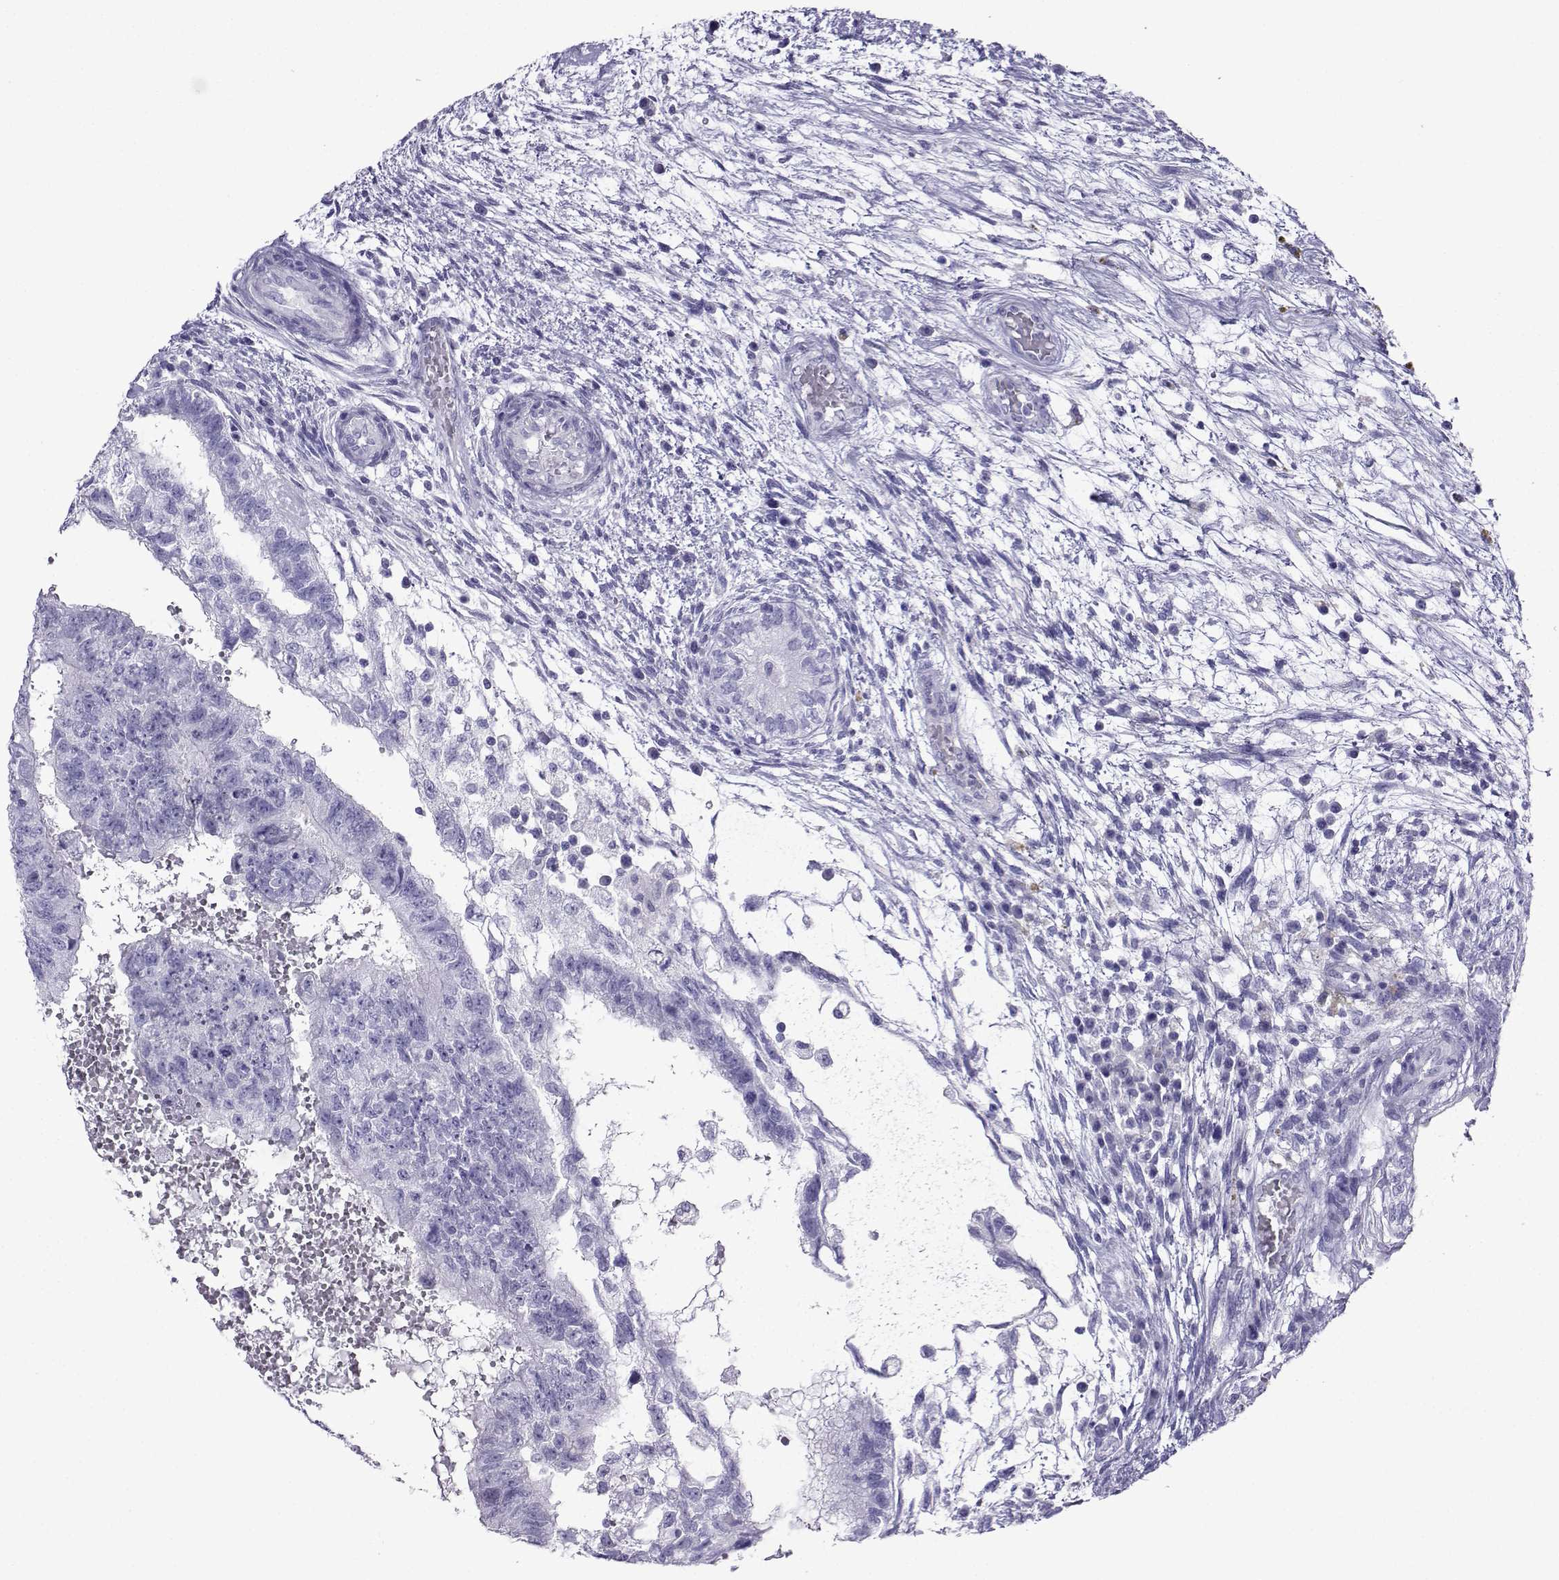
{"staining": {"intensity": "negative", "quantity": "none", "location": "none"}, "tissue": "testis cancer", "cell_type": "Tumor cells", "image_type": "cancer", "snomed": [{"axis": "morphology", "description": "Normal tissue, NOS"}, {"axis": "morphology", "description": "Carcinoma, Embryonal, NOS"}, {"axis": "topography", "description": "Testis"}, {"axis": "topography", "description": "Epididymis"}], "caption": "Testis cancer was stained to show a protein in brown. There is no significant expression in tumor cells. (Stains: DAB IHC with hematoxylin counter stain, Microscopy: brightfield microscopy at high magnification).", "gene": "CD109", "patient": {"sex": "male", "age": 32}}